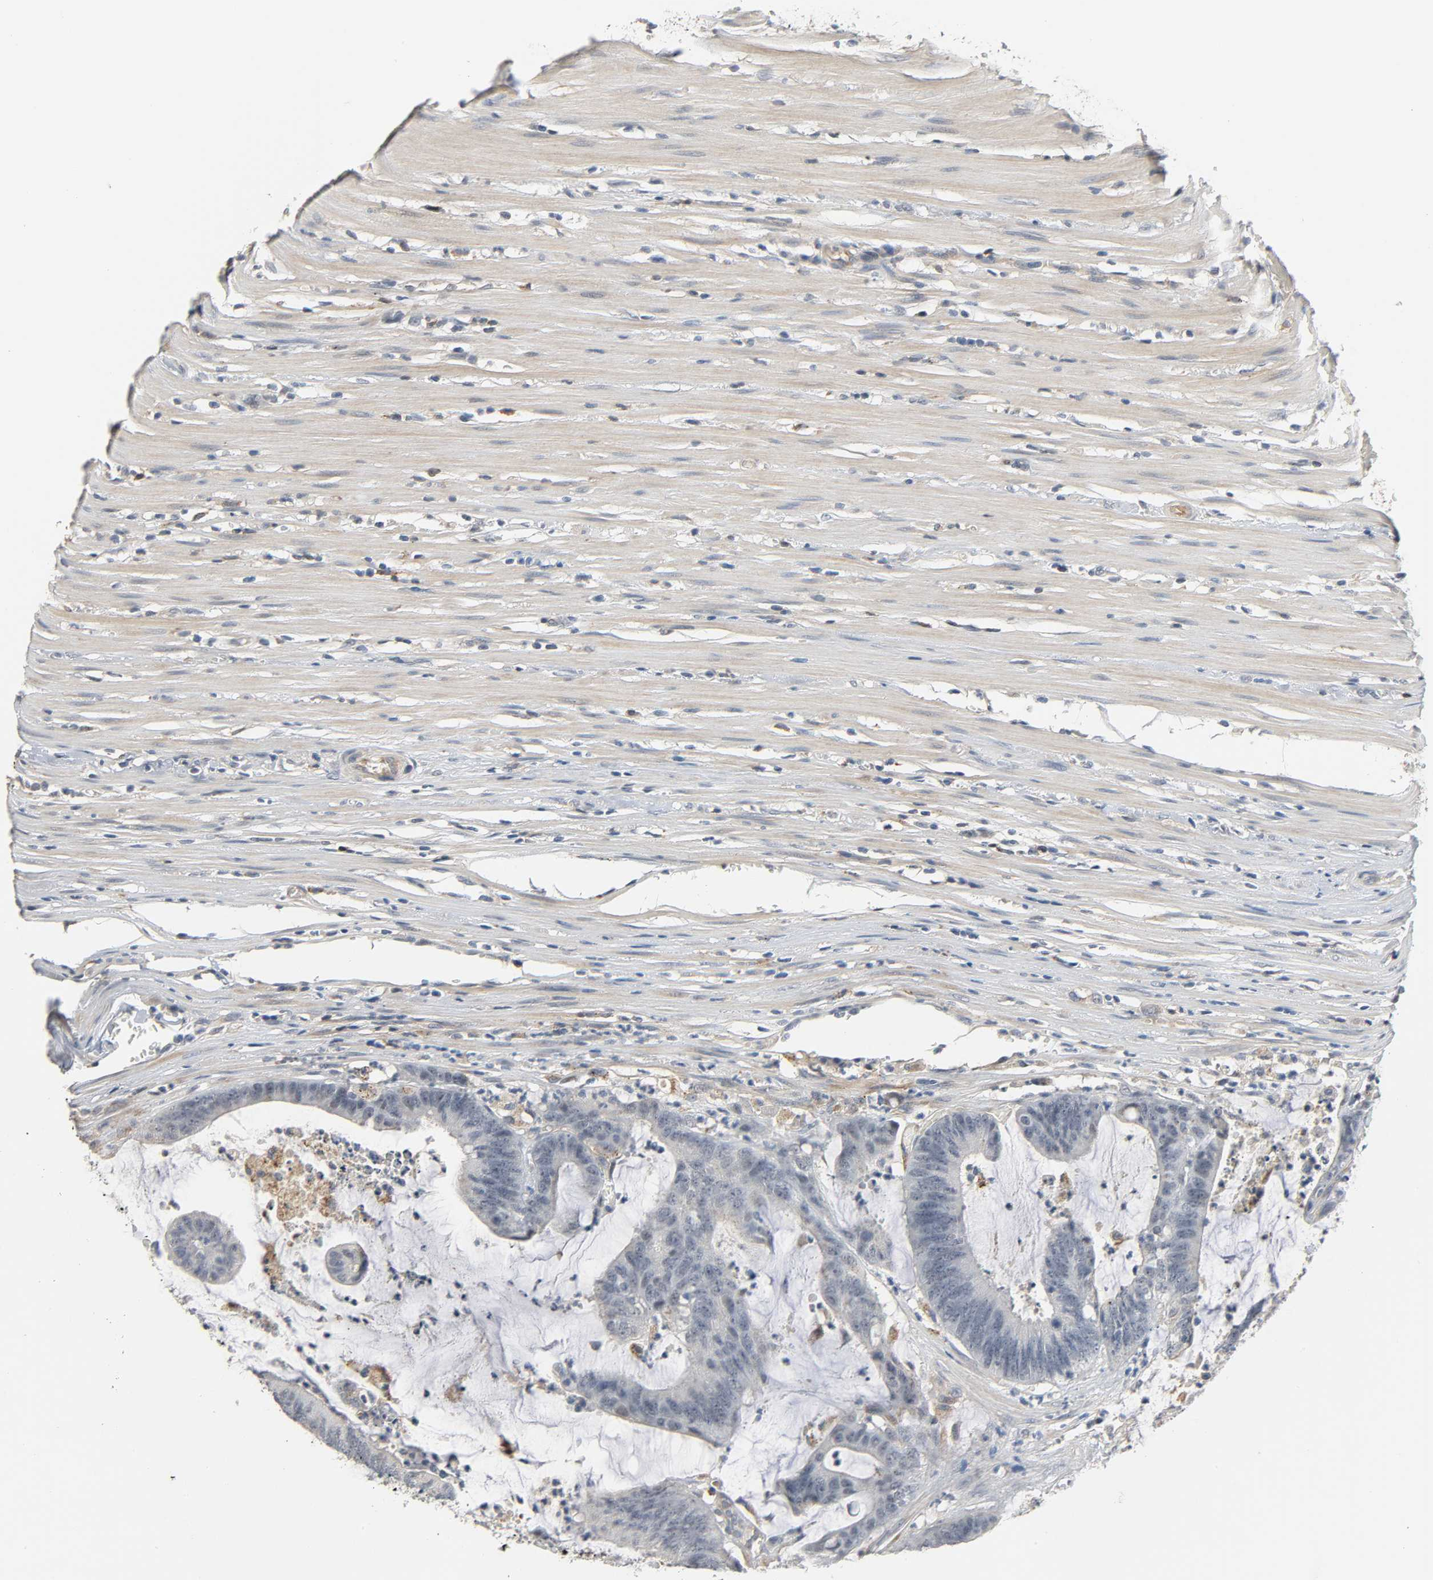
{"staining": {"intensity": "negative", "quantity": "none", "location": "none"}, "tissue": "colorectal cancer", "cell_type": "Tumor cells", "image_type": "cancer", "snomed": [{"axis": "morphology", "description": "Adenocarcinoma, NOS"}, {"axis": "topography", "description": "Rectum"}], "caption": "This histopathology image is of adenocarcinoma (colorectal) stained with IHC to label a protein in brown with the nuclei are counter-stained blue. There is no staining in tumor cells.", "gene": "CD4", "patient": {"sex": "female", "age": 66}}